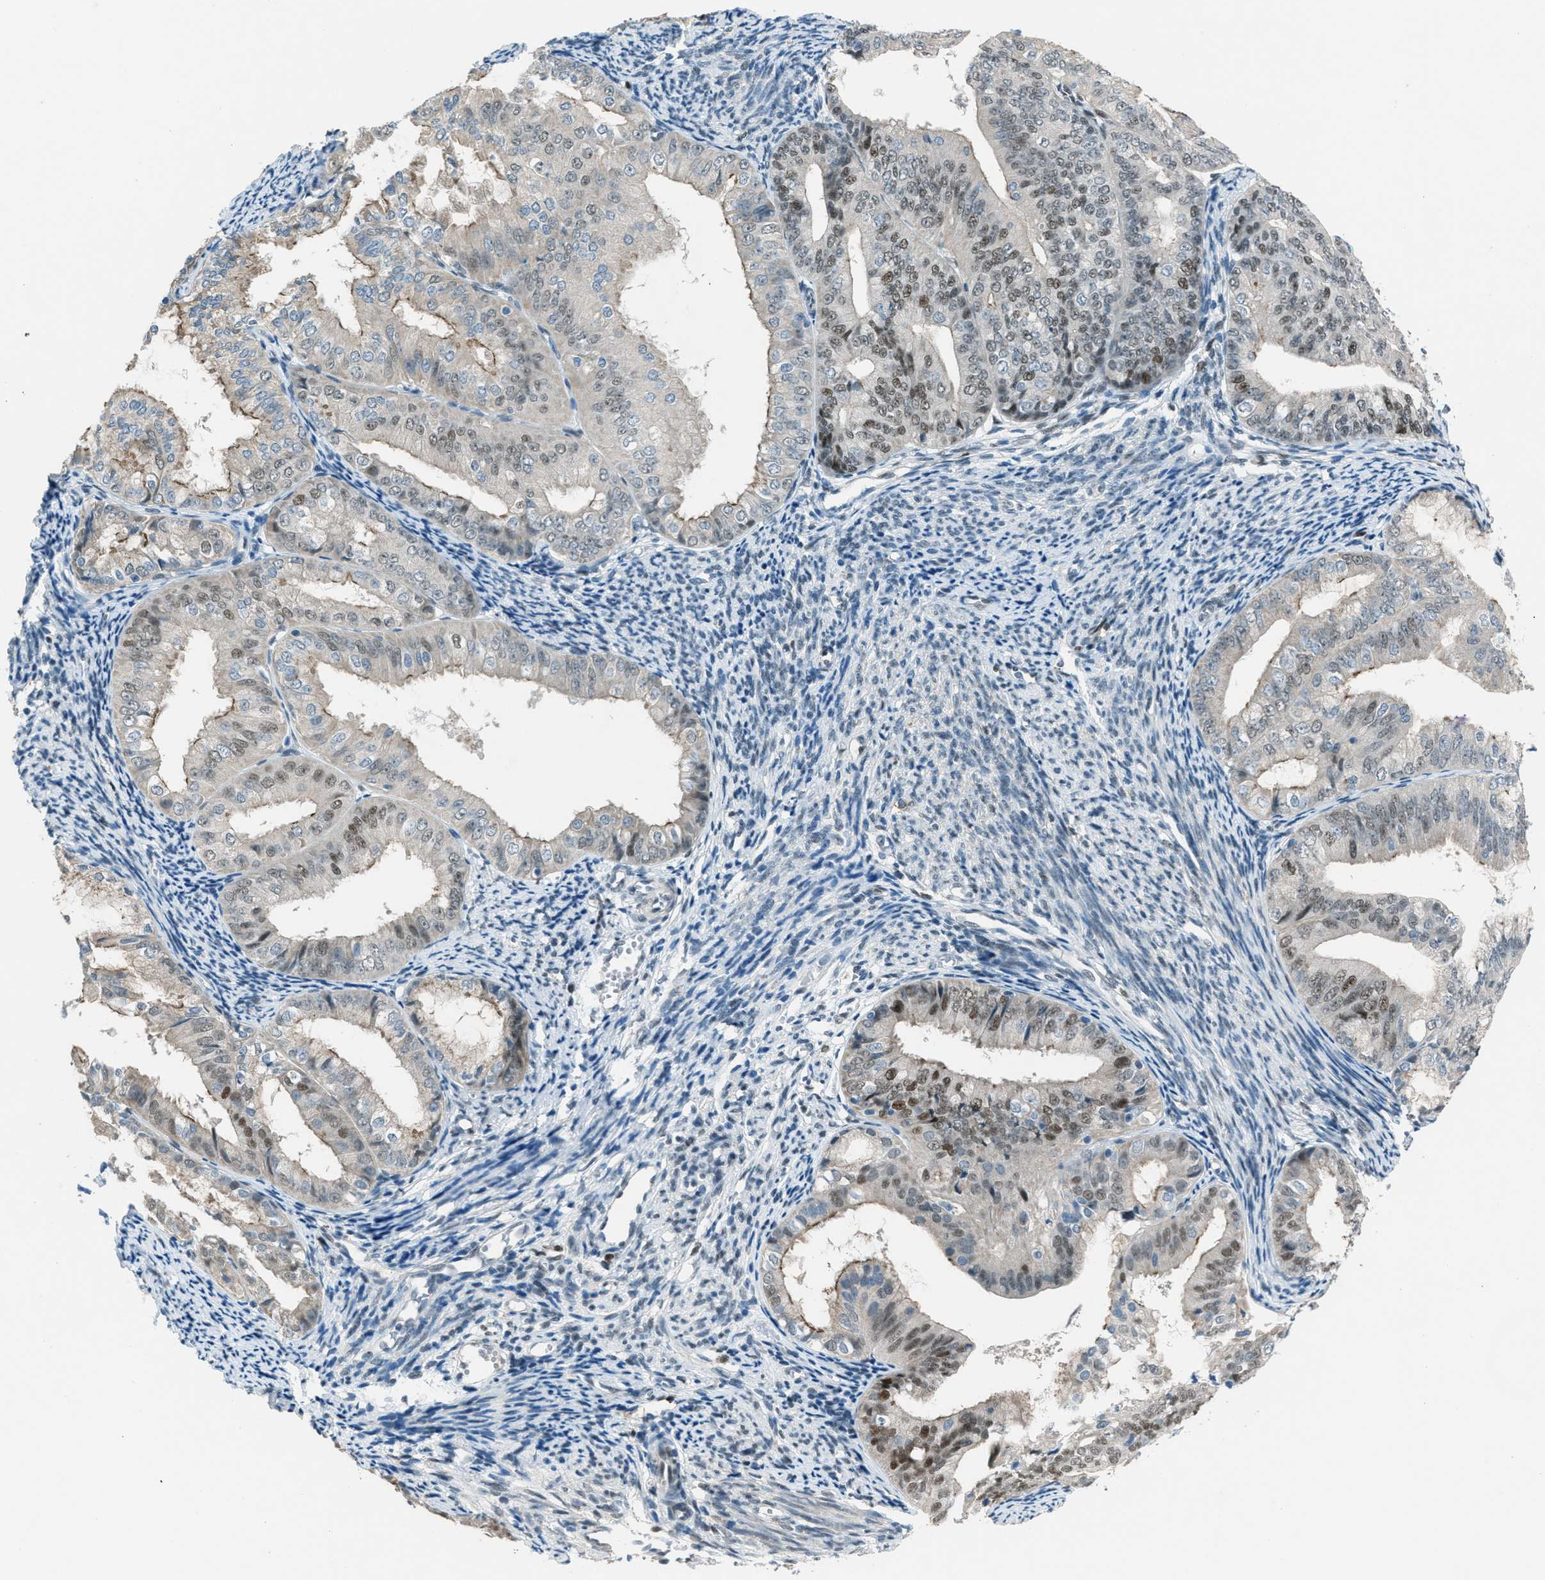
{"staining": {"intensity": "weak", "quantity": ">75%", "location": "cytoplasmic/membranous,nuclear"}, "tissue": "endometrial cancer", "cell_type": "Tumor cells", "image_type": "cancer", "snomed": [{"axis": "morphology", "description": "Adenocarcinoma, NOS"}, {"axis": "topography", "description": "Endometrium"}], "caption": "The image displays staining of endometrial cancer, revealing weak cytoplasmic/membranous and nuclear protein expression (brown color) within tumor cells.", "gene": "TCF3", "patient": {"sex": "female", "age": 63}}